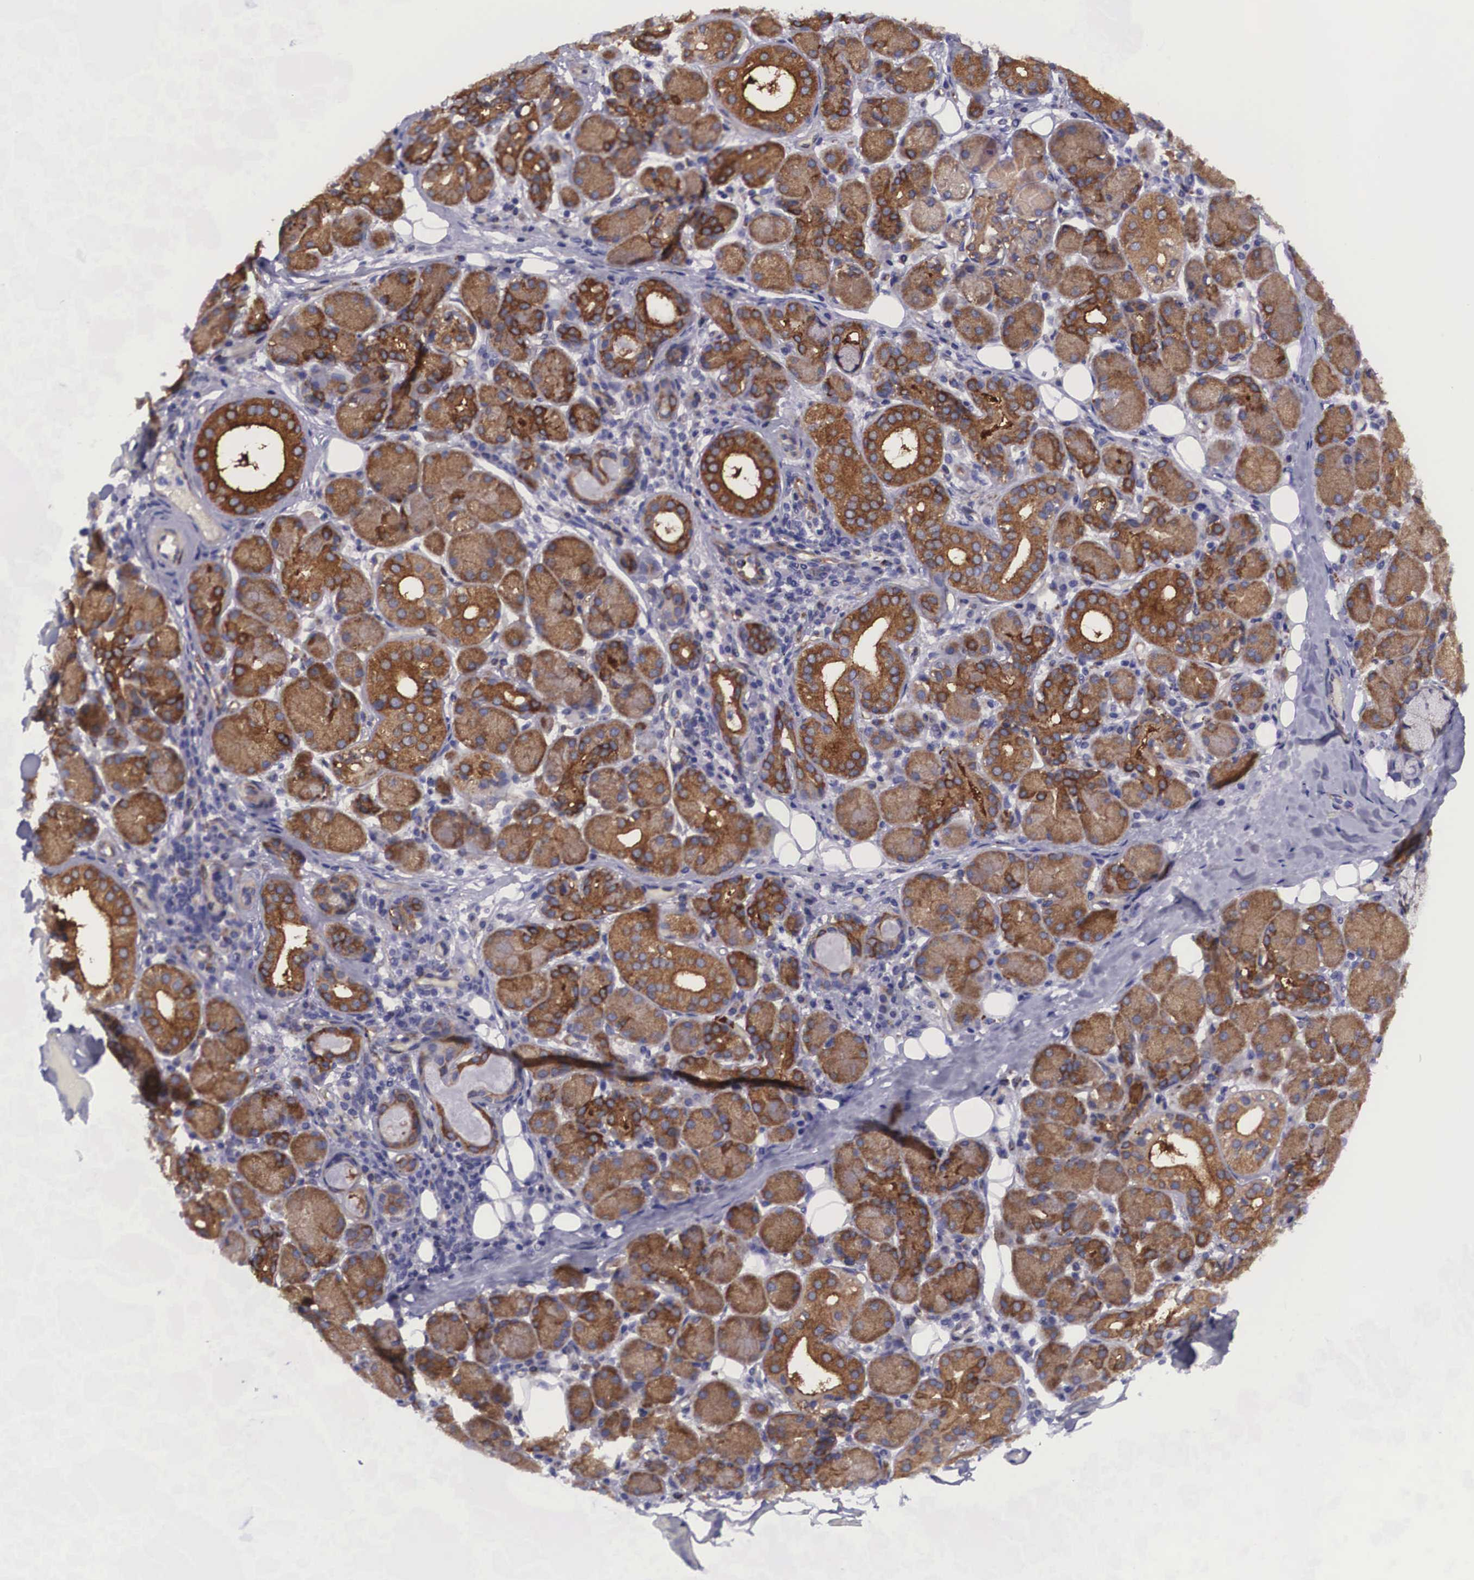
{"staining": {"intensity": "strong", "quantity": ">75%", "location": "cytoplasmic/membranous"}, "tissue": "salivary gland", "cell_type": "Glandular cells", "image_type": "normal", "snomed": [{"axis": "morphology", "description": "Normal tissue, NOS"}, {"axis": "topography", "description": "Salivary gland"}, {"axis": "topography", "description": "Peripheral nerve tissue"}], "caption": "IHC photomicrograph of benign salivary gland: salivary gland stained using IHC exhibits high levels of strong protein expression localized specifically in the cytoplasmic/membranous of glandular cells, appearing as a cytoplasmic/membranous brown color.", "gene": "BCAR1", "patient": {"sex": "male", "age": 62}}